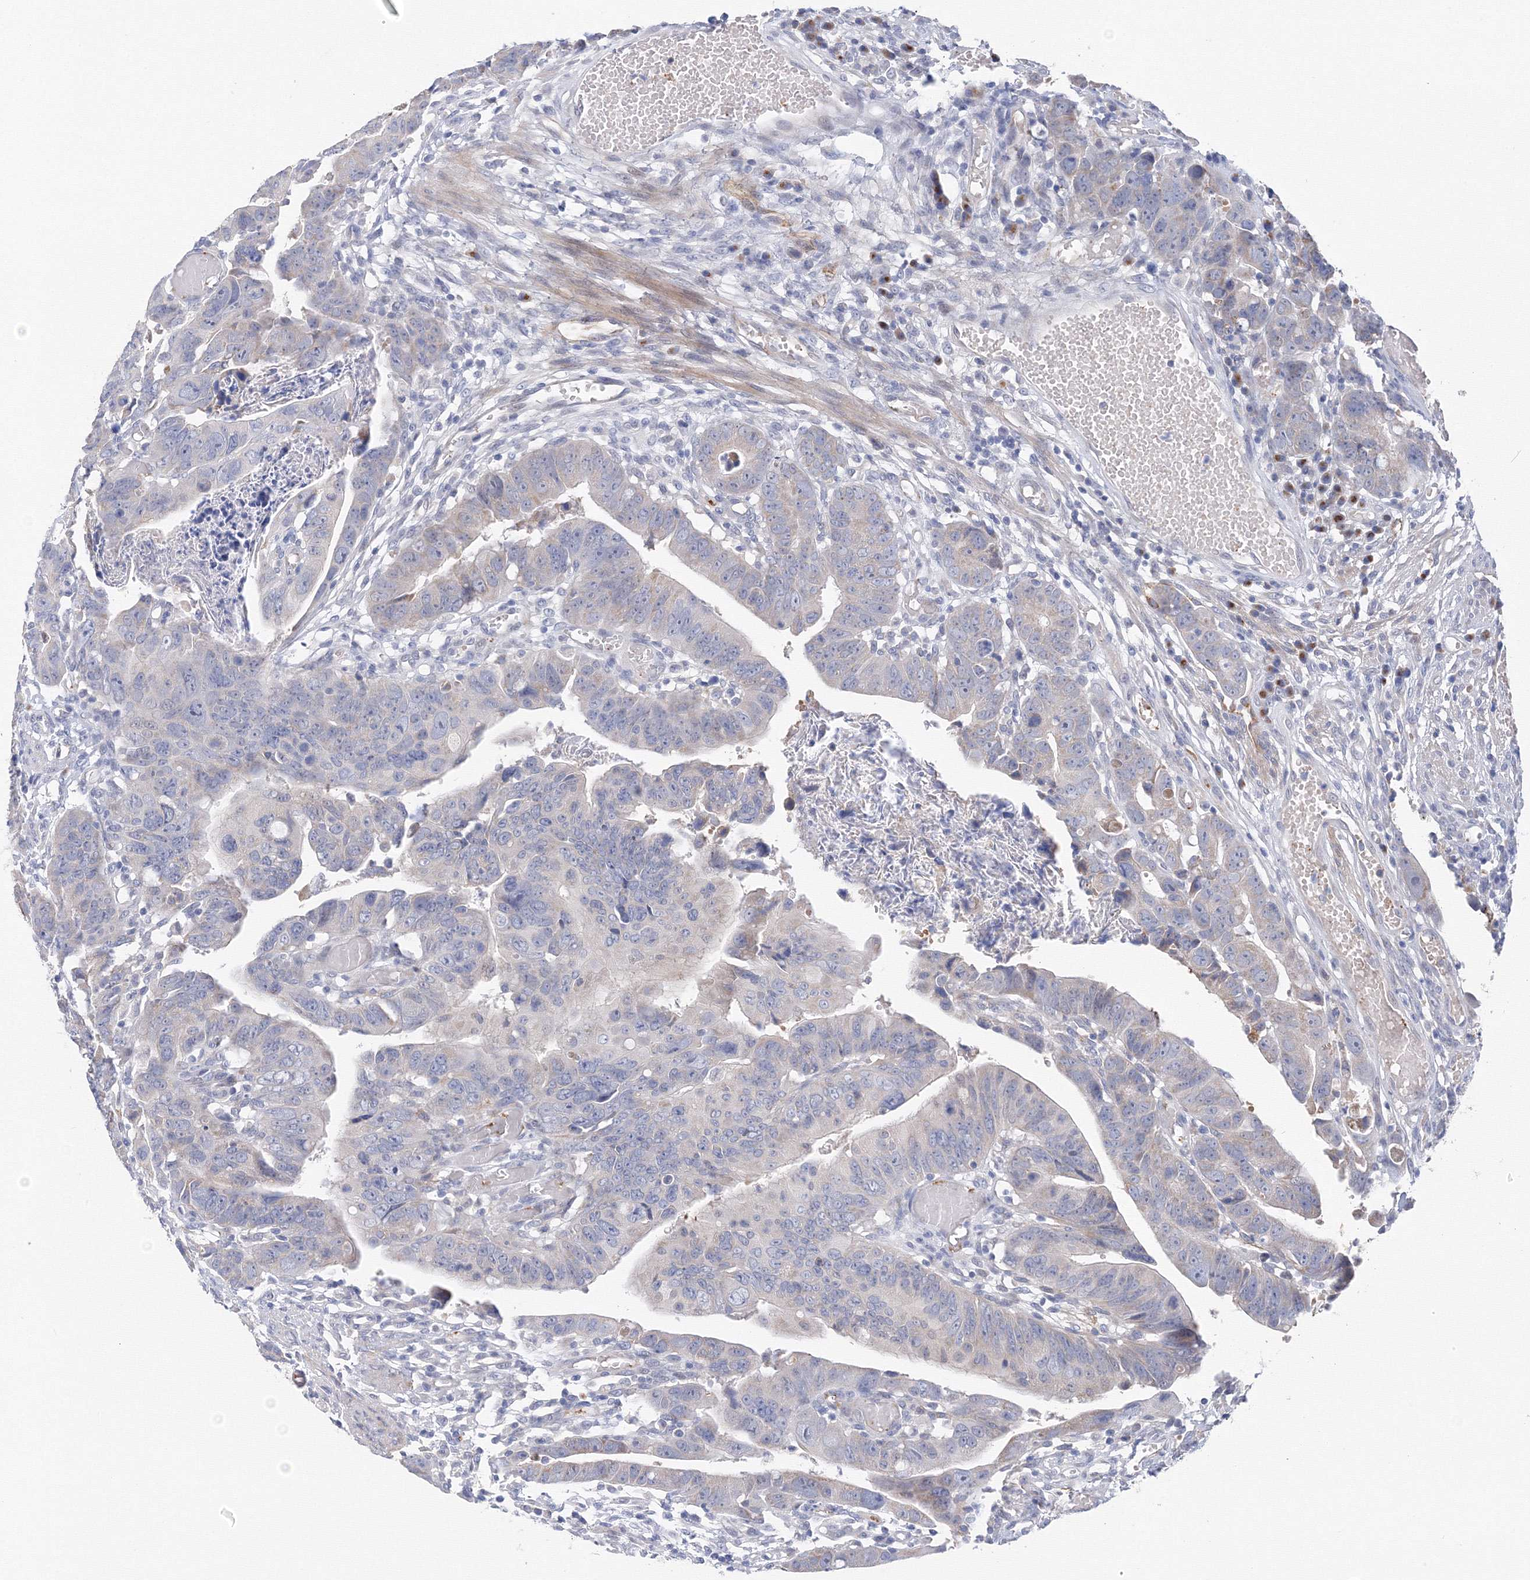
{"staining": {"intensity": "negative", "quantity": "none", "location": "none"}, "tissue": "colorectal cancer", "cell_type": "Tumor cells", "image_type": "cancer", "snomed": [{"axis": "morphology", "description": "Adenocarcinoma, NOS"}, {"axis": "topography", "description": "Rectum"}], "caption": "Colorectal cancer stained for a protein using immunohistochemistry demonstrates no staining tumor cells.", "gene": "TAMM41", "patient": {"sex": "female", "age": 65}}